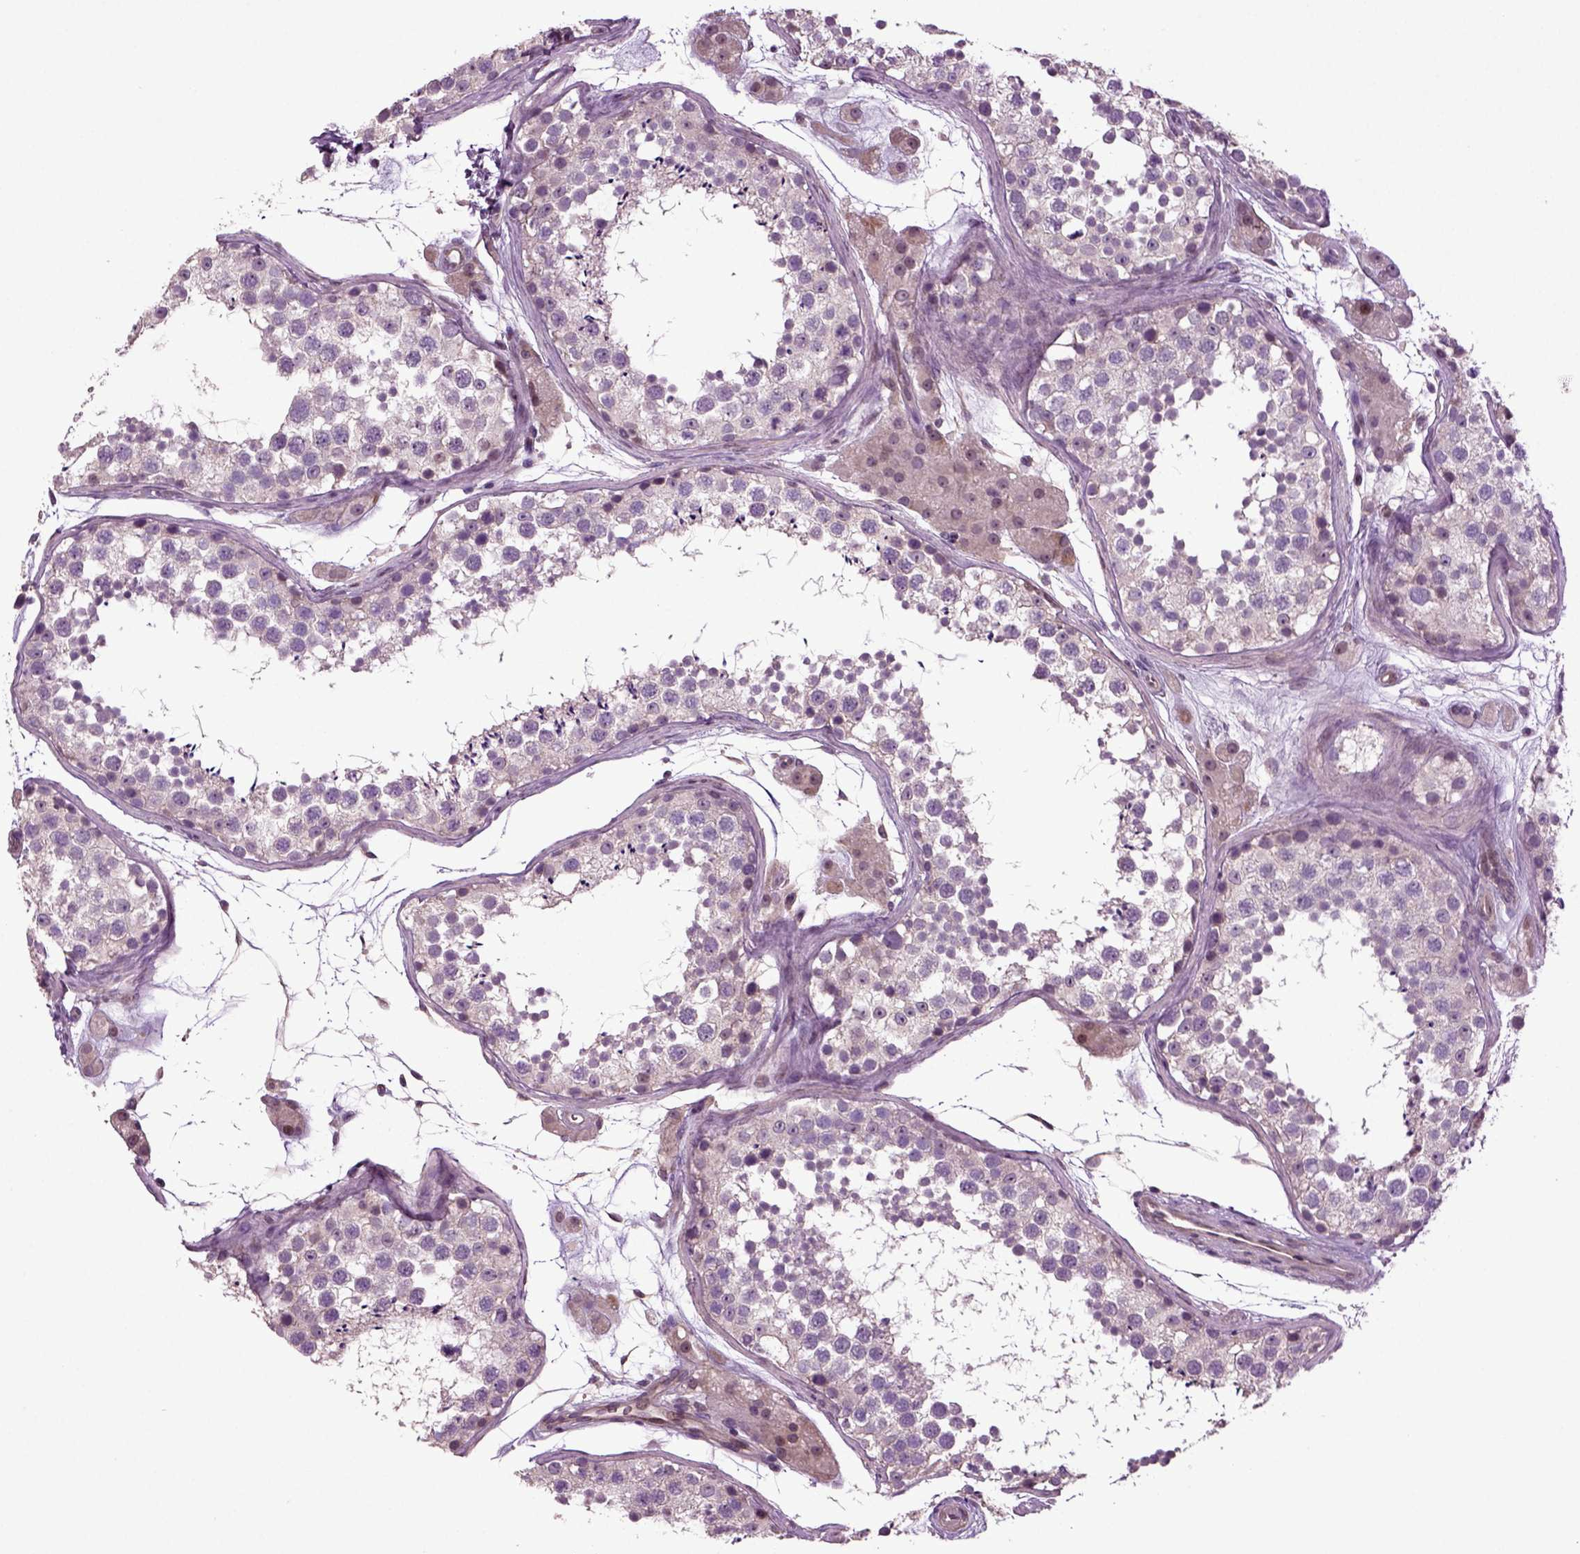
{"staining": {"intensity": "weak", "quantity": "<25%", "location": "cytoplasmic/membranous"}, "tissue": "testis", "cell_type": "Cells in seminiferous ducts", "image_type": "normal", "snomed": [{"axis": "morphology", "description": "Normal tissue, NOS"}, {"axis": "topography", "description": "Testis"}], "caption": "Testis stained for a protein using immunohistochemistry demonstrates no positivity cells in seminiferous ducts.", "gene": "HAGHL", "patient": {"sex": "male", "age": 41}}